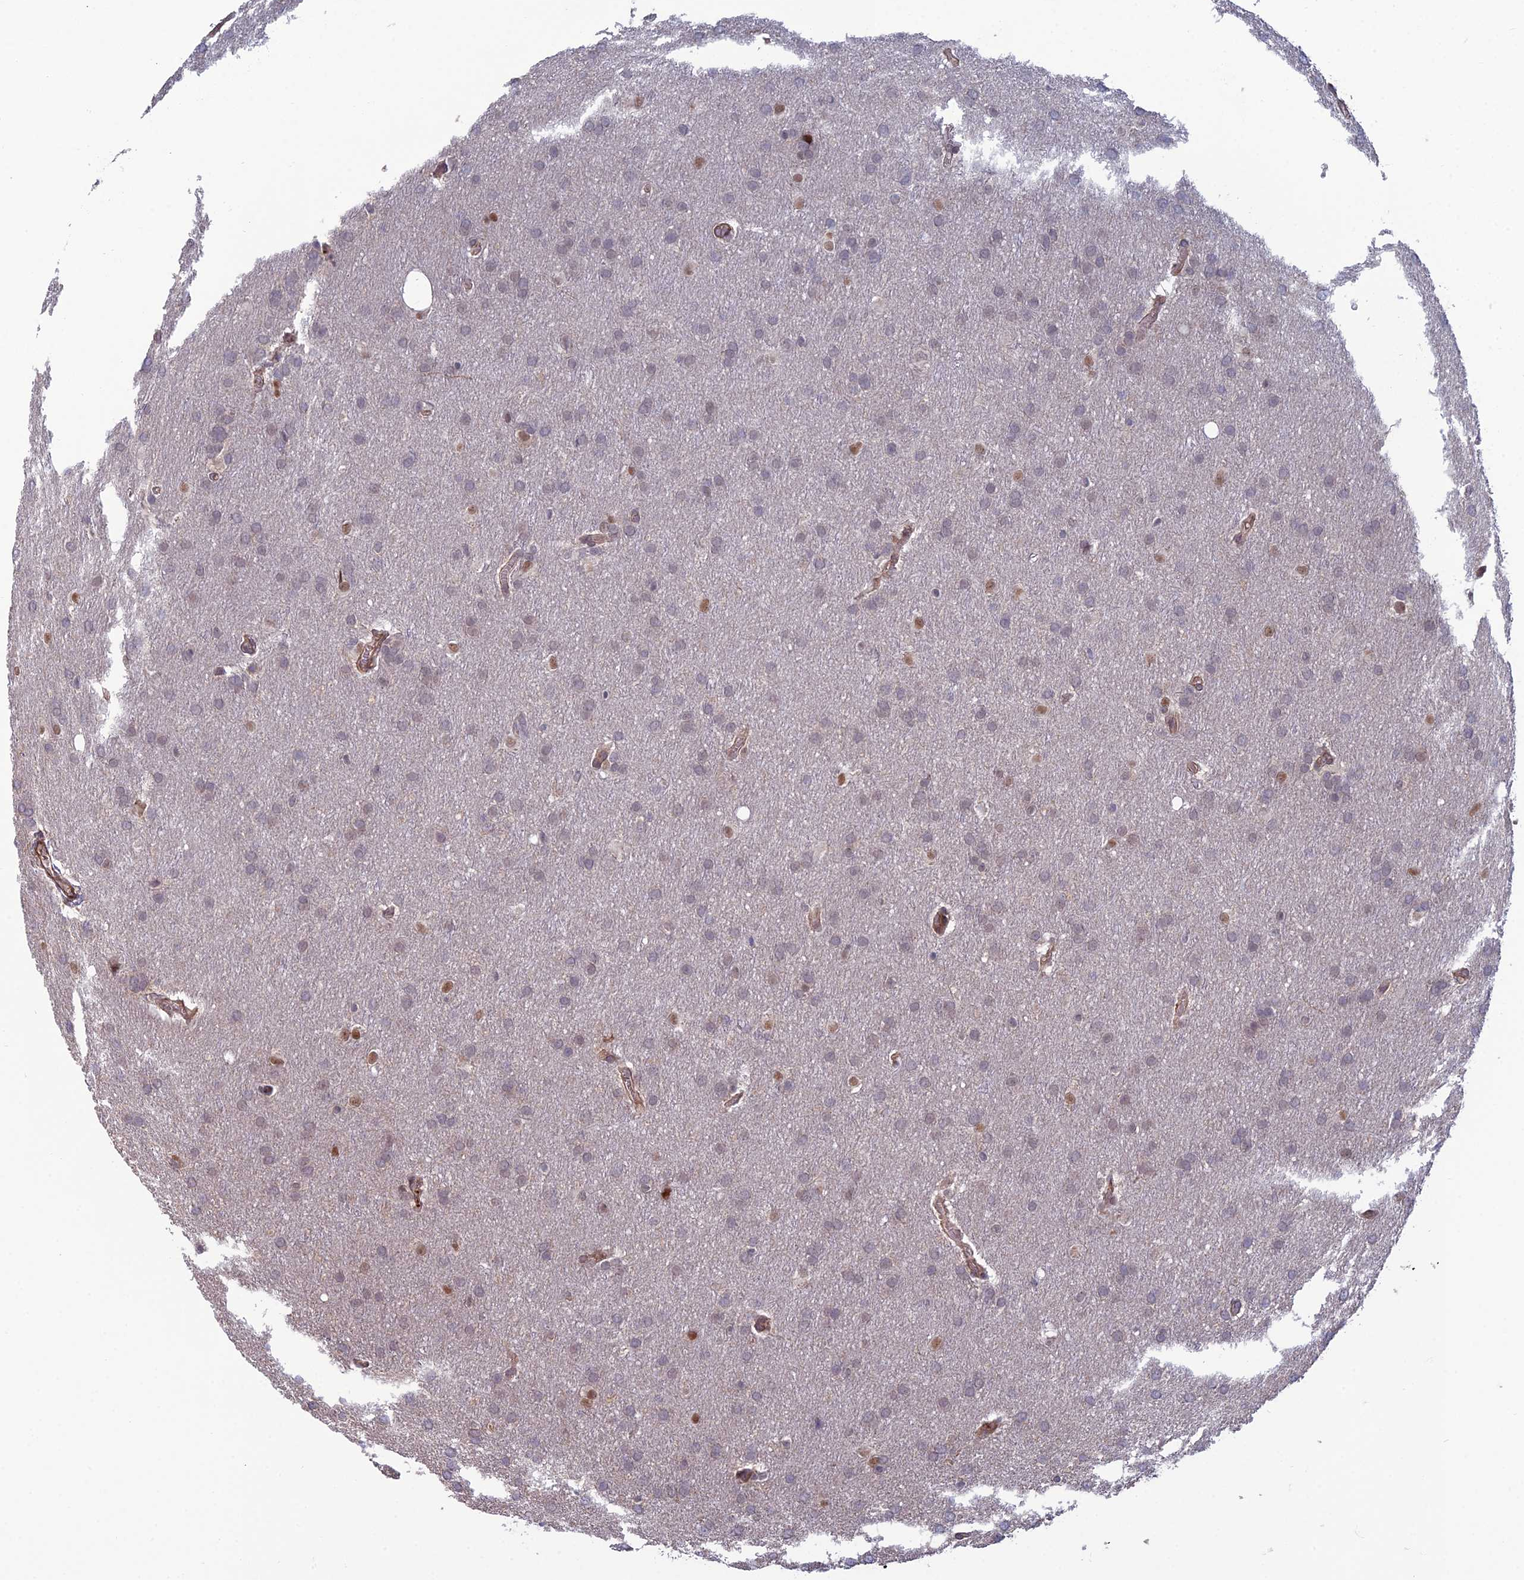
{"staining": {"intensity": "moderate", "quantity": "<25%", "location": "nuclear"}, "tissue": "glioma", "cell_type": "Tumor cells", "image_type": "cancer", "snomed": [{"axis": "morphology", "description": "Glioma, malignant, Low grade"}, {"axis": "topography", "description": "Brain"}], "caption": "This image exhibits immunohistochemistry (IHC) staining of human glioma, with low moderate nuclear staining in approximately <25% of tumor cells.", "gene": "CCDC183", "patient": {"sex": "female", "age": 32}}